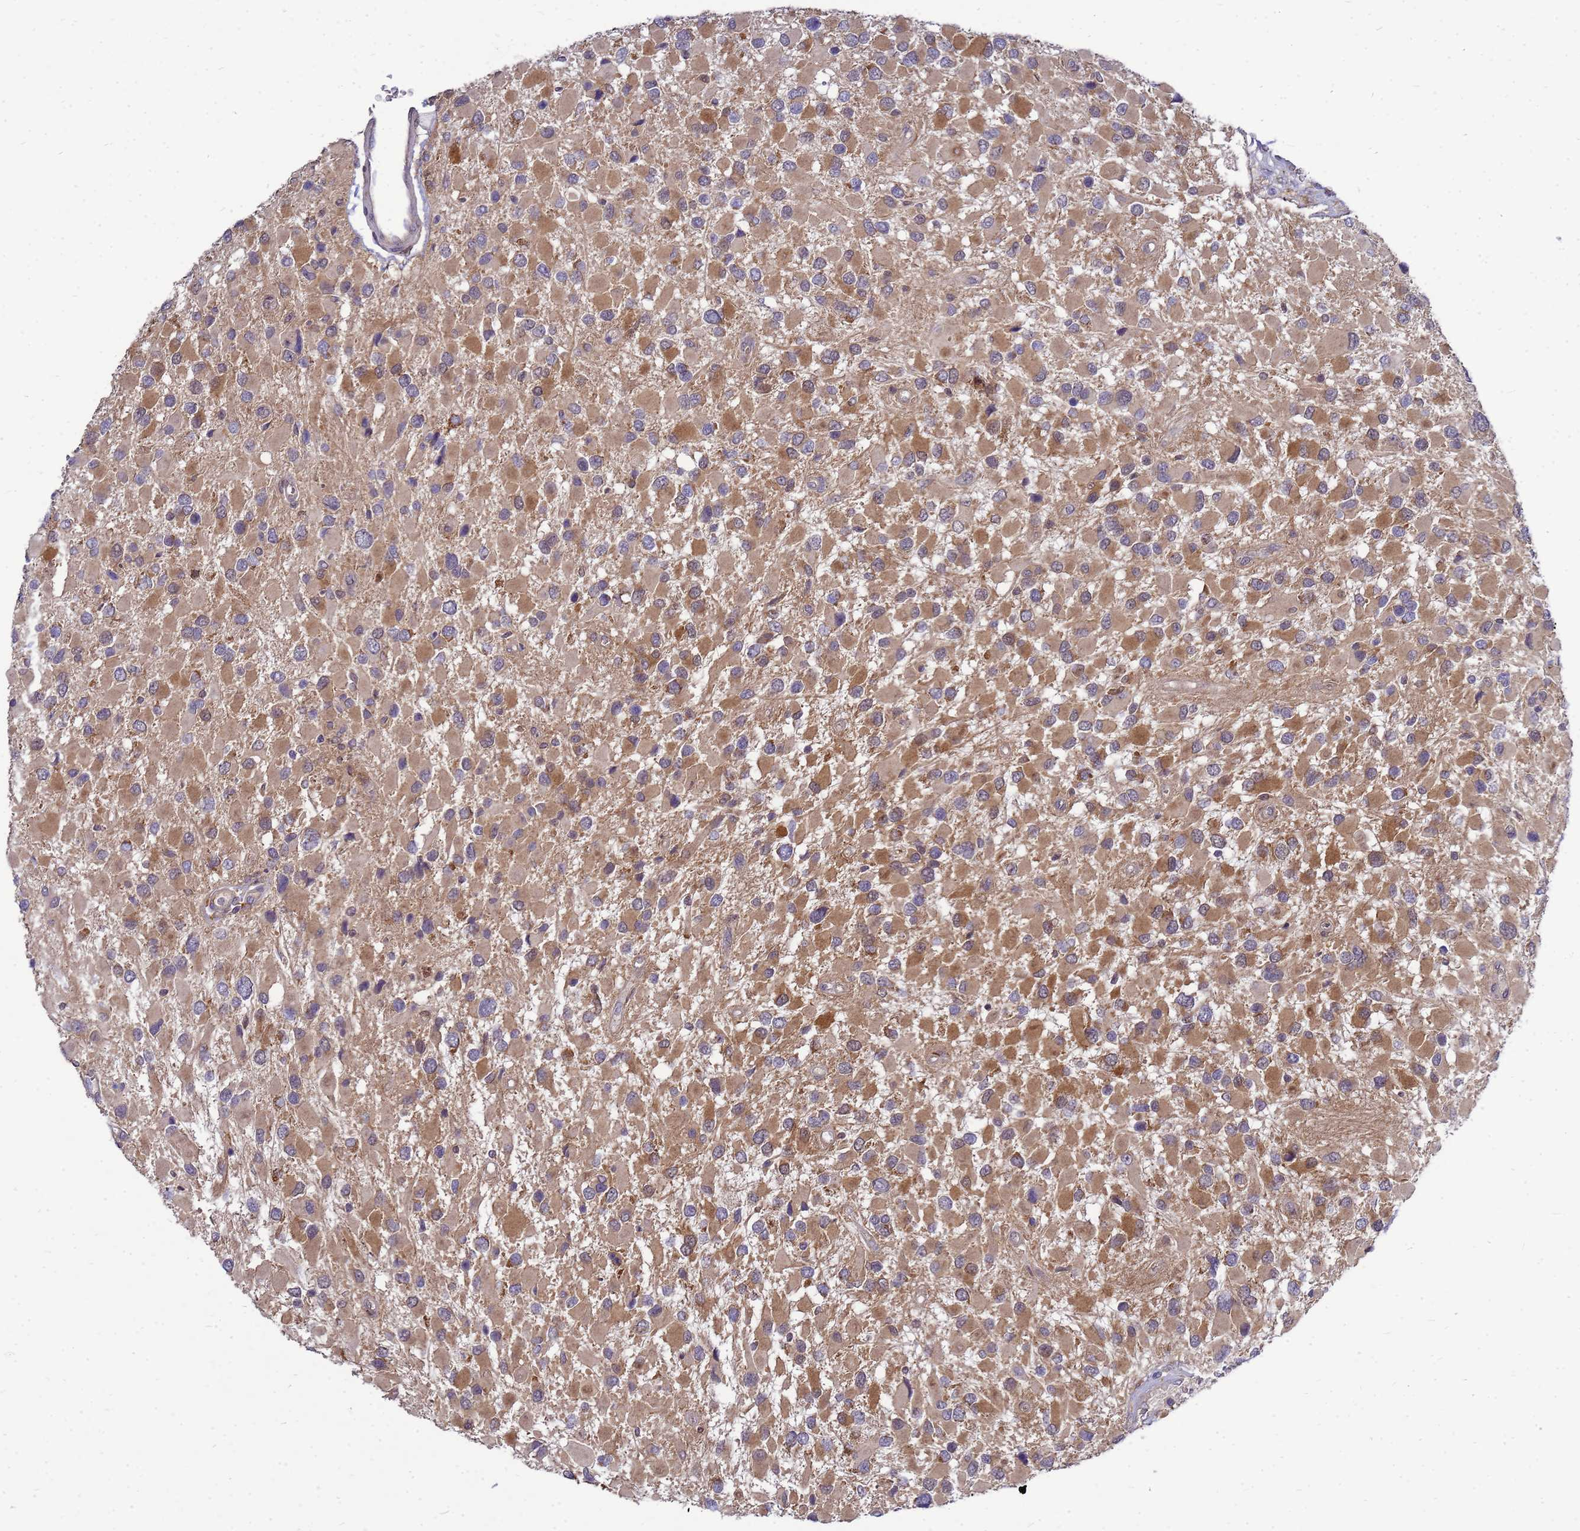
{"staining": {"intensity": "moderate", "quantity": "<25%", "location": "cytoplasmic/membranous"}, "tissue": "glioma", "cell_type": "Tumor cells", "image_type": "cancer", "snomed": [{"axis": "morphology", "description": "Glioma, malignant, High grade"}, {"axis": "topography", "description": "Brain"}], "caption": "There is low levels of moderate cytoplasmic/membranous expression in tumor cells of glioma, as demonstrated by immunohistochemical staining (brown color).", "gene": "EIF4EBP3", "patient": {"sex": "male", "age": 53}}